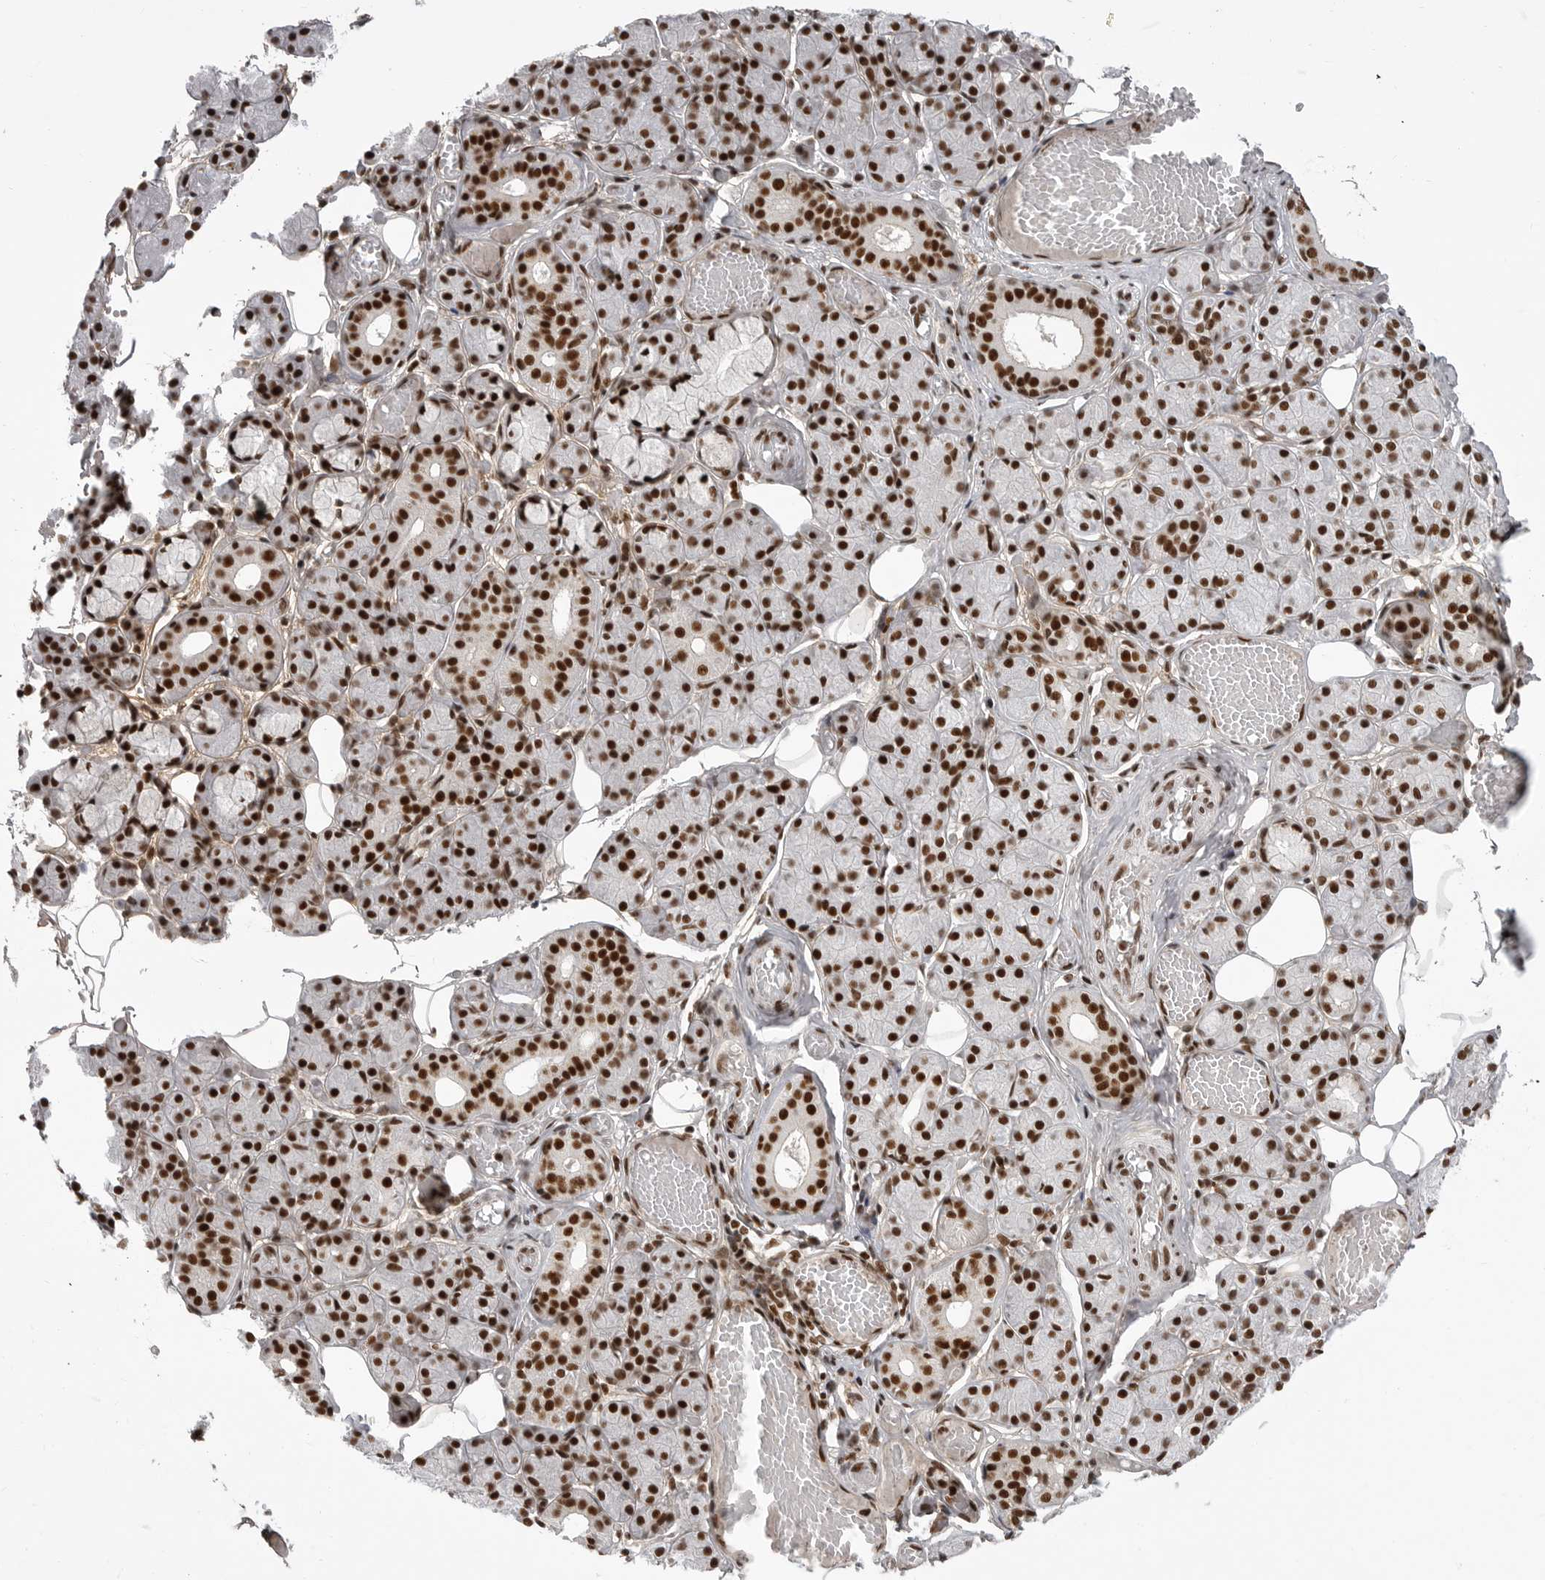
{"staining": {"intensity": "strong", "quantity": "25%-75%", "location": "nuclear"}, "tissue": "salivary gland", "cell_type": "Glandular cells", "image_type": "normal", "snomed": [{"axis": "morphology", "description": "Normal tissue, NOS"}, {"axis": "topography", "description": "Salivary gland"}], "caption": "Immunohistochemical staining of benign salivary gland reveals strong nuclear protein staining in about 25%-75% of glandular cells.", "gene": "PPP1R8", "patient": {"sex": "male", "age": 63}}